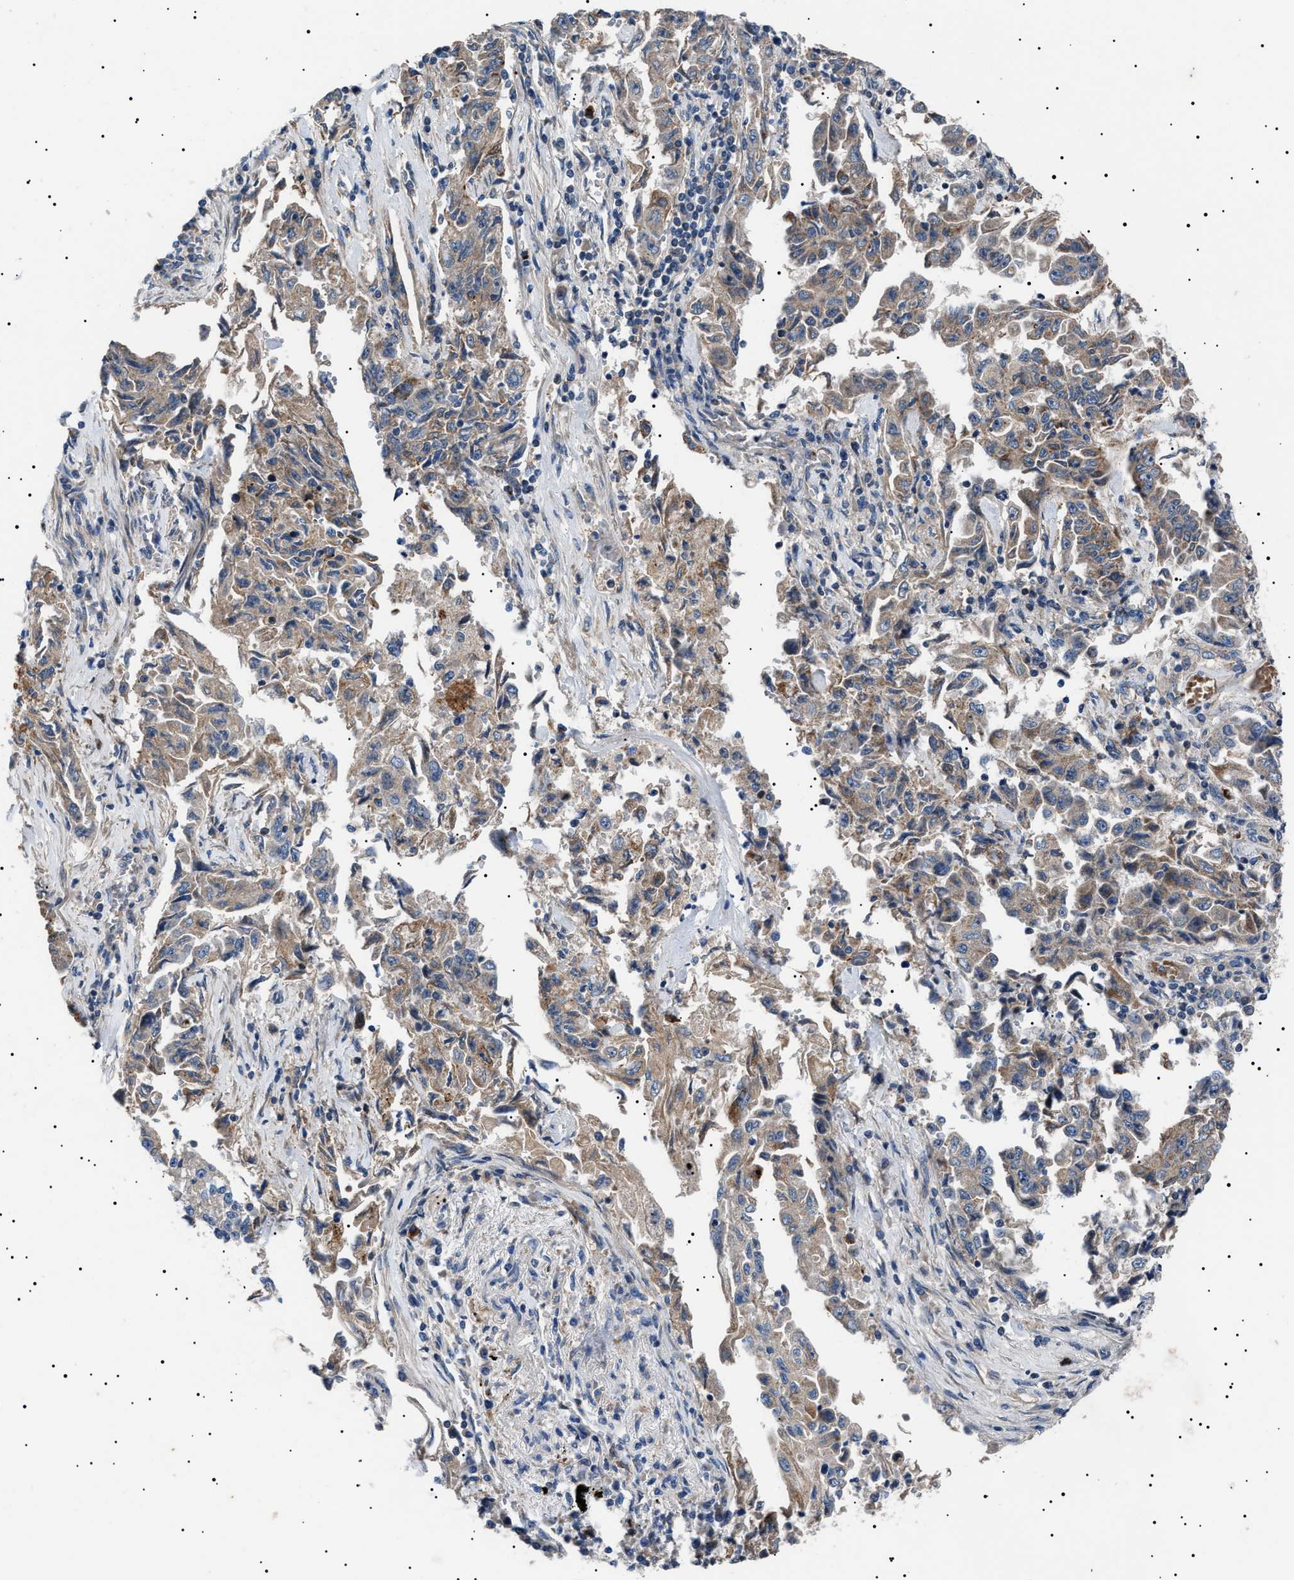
{"staining": {"intensity": "moderate", "quantity": ">75%", "location": "cytoplasmic/membranous"}, "tissue": "lung cancer", "cell_type": "Tumor cells", "image_type": "cancer", "snomed": [{"axis": "morphology", "description": "Adenocarcinoma, NOS"}, {"axis": "topography", "description": "Lung"}], "caption": "DAB immunohistochemical staining of human lung cancer (adenocarcinoma) reveals moderate cytoplasmic/membranous protein expression in approximately >75% of tumor cells.", "gene": "PTRH1", "patient": {"sex": "female", "age": 51}}